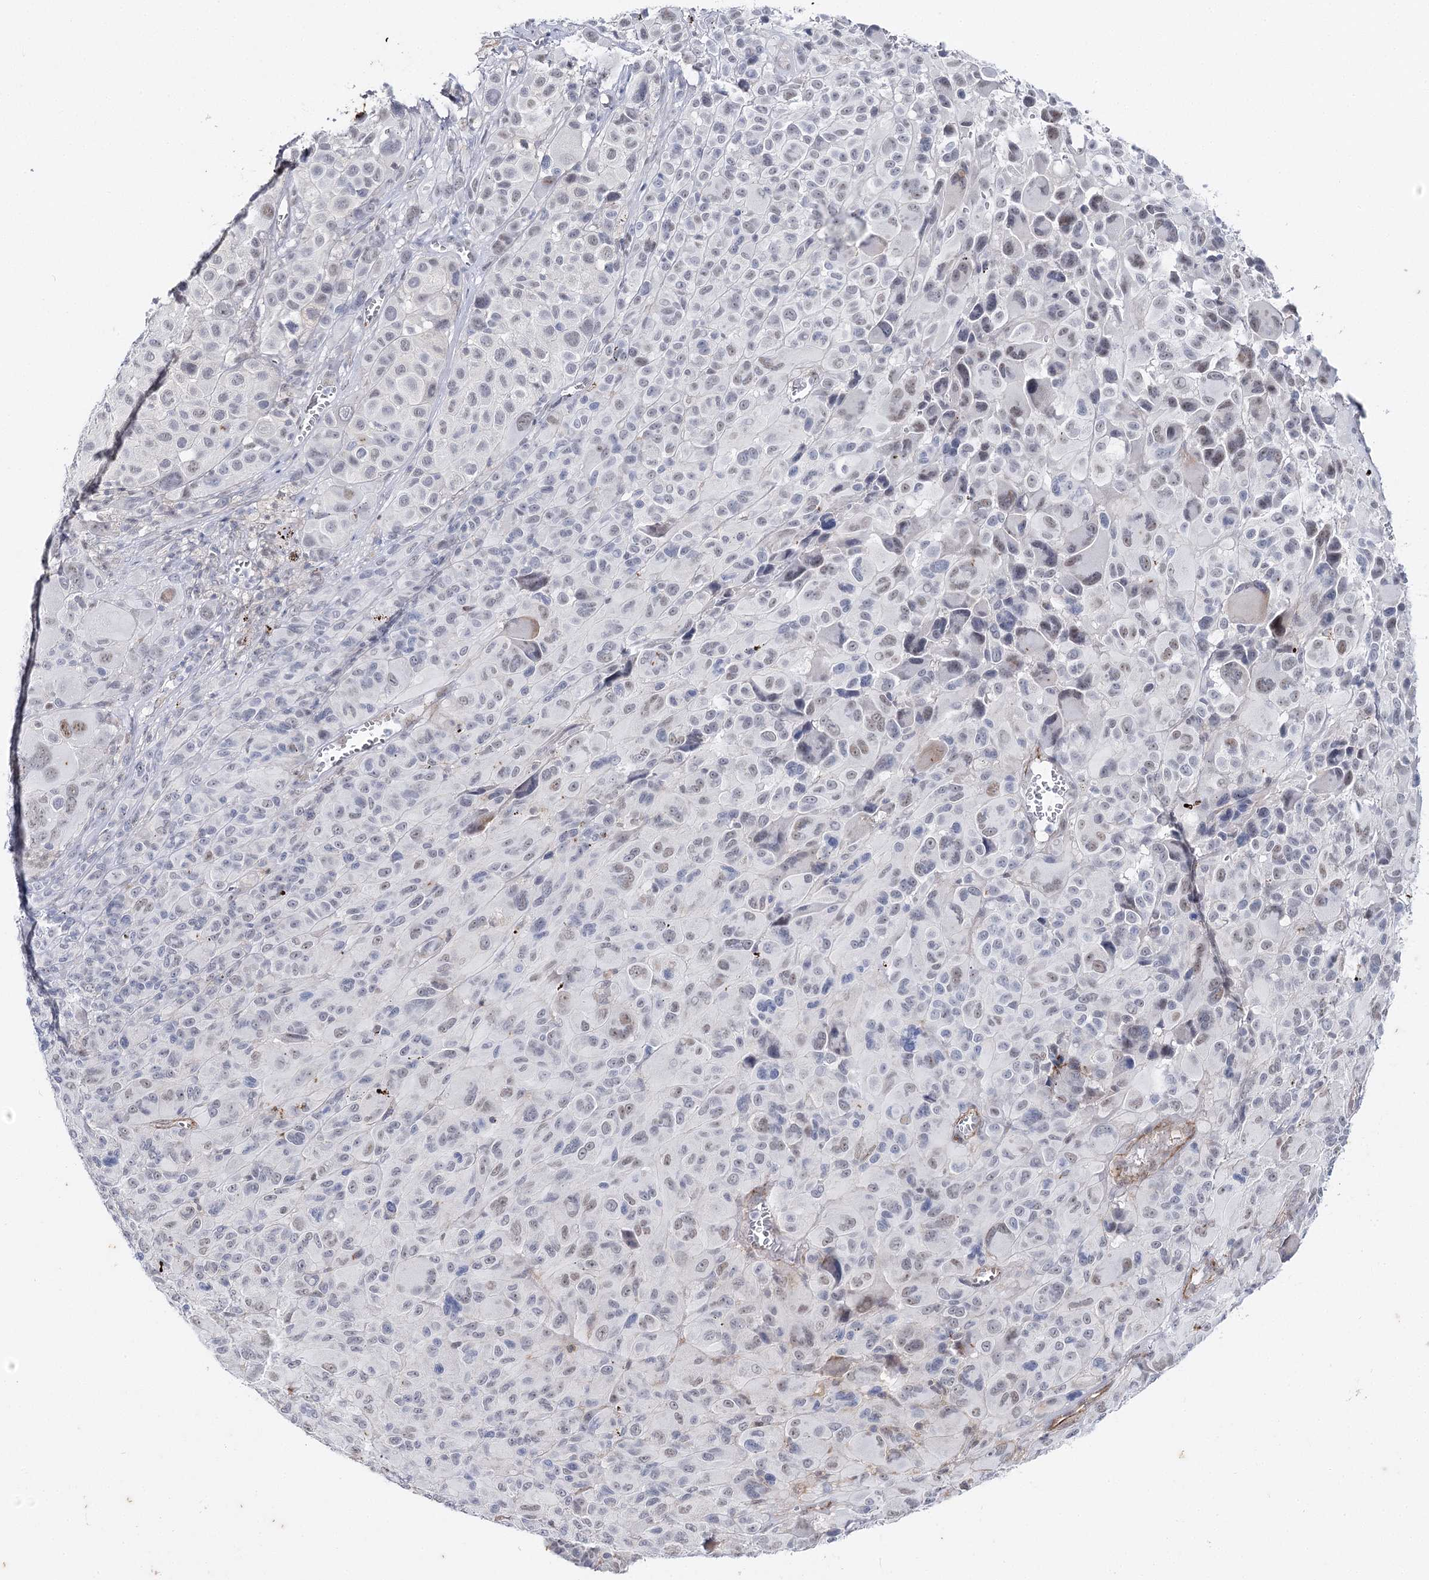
{"staining": {"intensity": "weak", "quantity": "<25%", "location": "nuclear"}, "tissue": "melanoma", "cell_type": "Tumor cells", "image_type": "cancer", "snomed": [{"axis": "morphology", "description": "Malignant melanoma, NOS"}, {"axis": "topography", "description": "Skin of trunk"}], "caption": "Immunohistochemistry image of neoplastic tissue: melanoma stained with DAB shows no significant protein expression in tumor cells. (DAB (3,3'-diaminobenzidine) immunohistochemistry, high magnification).", "gene": "AGXT2", "patient": {"sex": "male", "age": 71}}